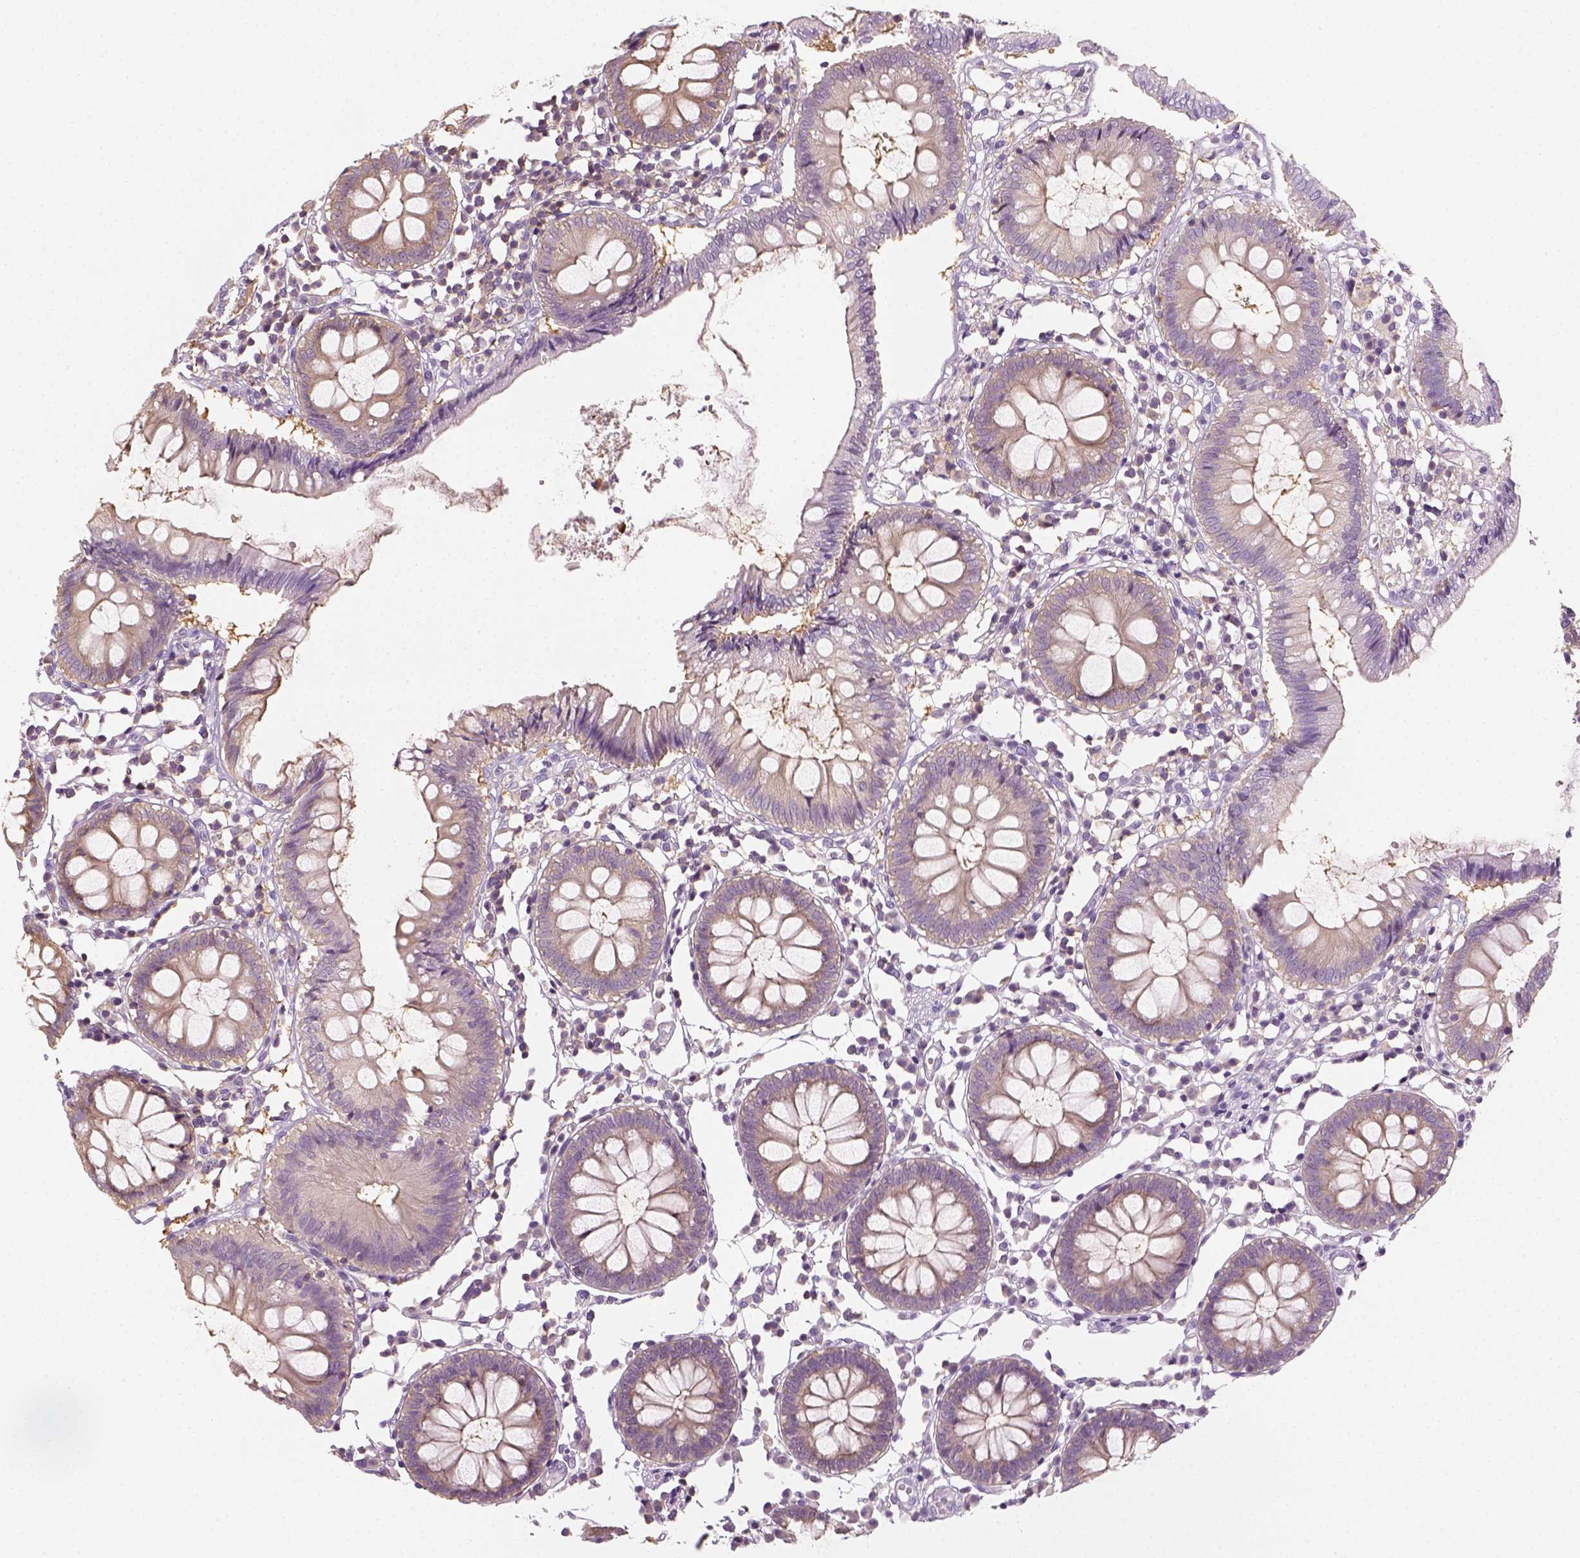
{"staining": {"intensity": "negative", "quantity": "none", "location": "none"}, "tissue": "colon", "cell_type": "Endothelial cells", "image_type": "normal", "snomed": [{"axis": "morphology", "description": "Normal tissue, NOS"}, {"axis": "morphology", "description": "Adenocarcinoma, NOS"}, {"axis": "topography", "description": "Colon"}], "caption": "Benign colon was stained to show a protein in brown. There is no significant expression in endothelial cells. The staining was performed using DAB (3,3'-diaminobenzidine) to visualize the protein expression in brown, while the nuclei were stained in blue with hematoxylin (Magnification: 20x).", "gene": "EPHB1", "patient": {"sex": "male", "age": 83}}